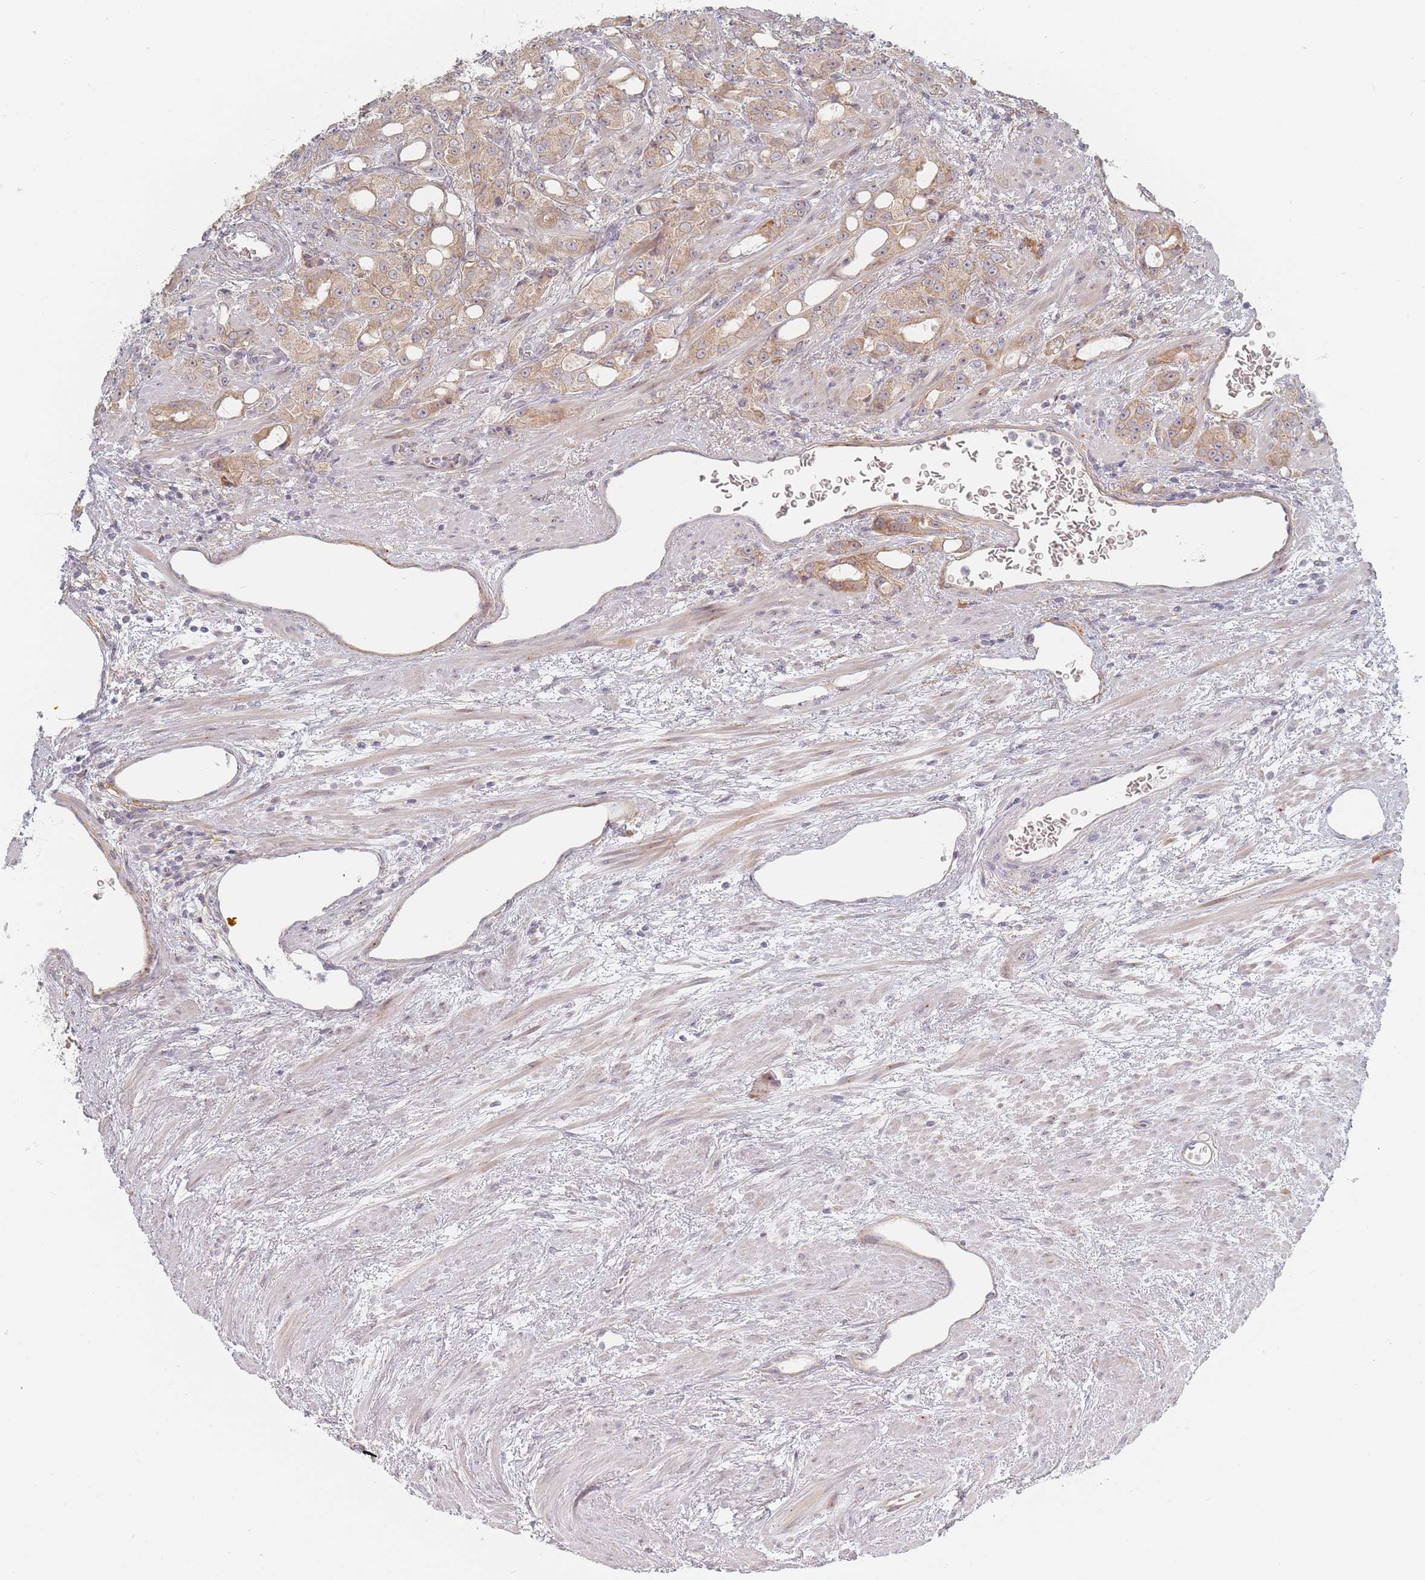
{"staining": {"intensity": "moderate", "quantity": "25%-75%", "location": "cytoplasmic/membranous"}, "tissue": "prostate cancer", "cell_type": "Tumor cells", "image_type": "cancer", "snomed": [{"axis": "morphology", "description": "Adenocarcinoma, High grade"}, {"axis": "topography", "description": "Prostate"}], "caption": "This image shows prostate cancer (high-grade adenocarcinoma) stained with immunohistochemistry to label a protein in brown. The cytoplasmic/membranous of tumor cells show moderate positivity for the protein. Nuclei are counter-stained blue.", "gene": "ZKSCAN7", "patient": {"sex": "male", "age": 69}}